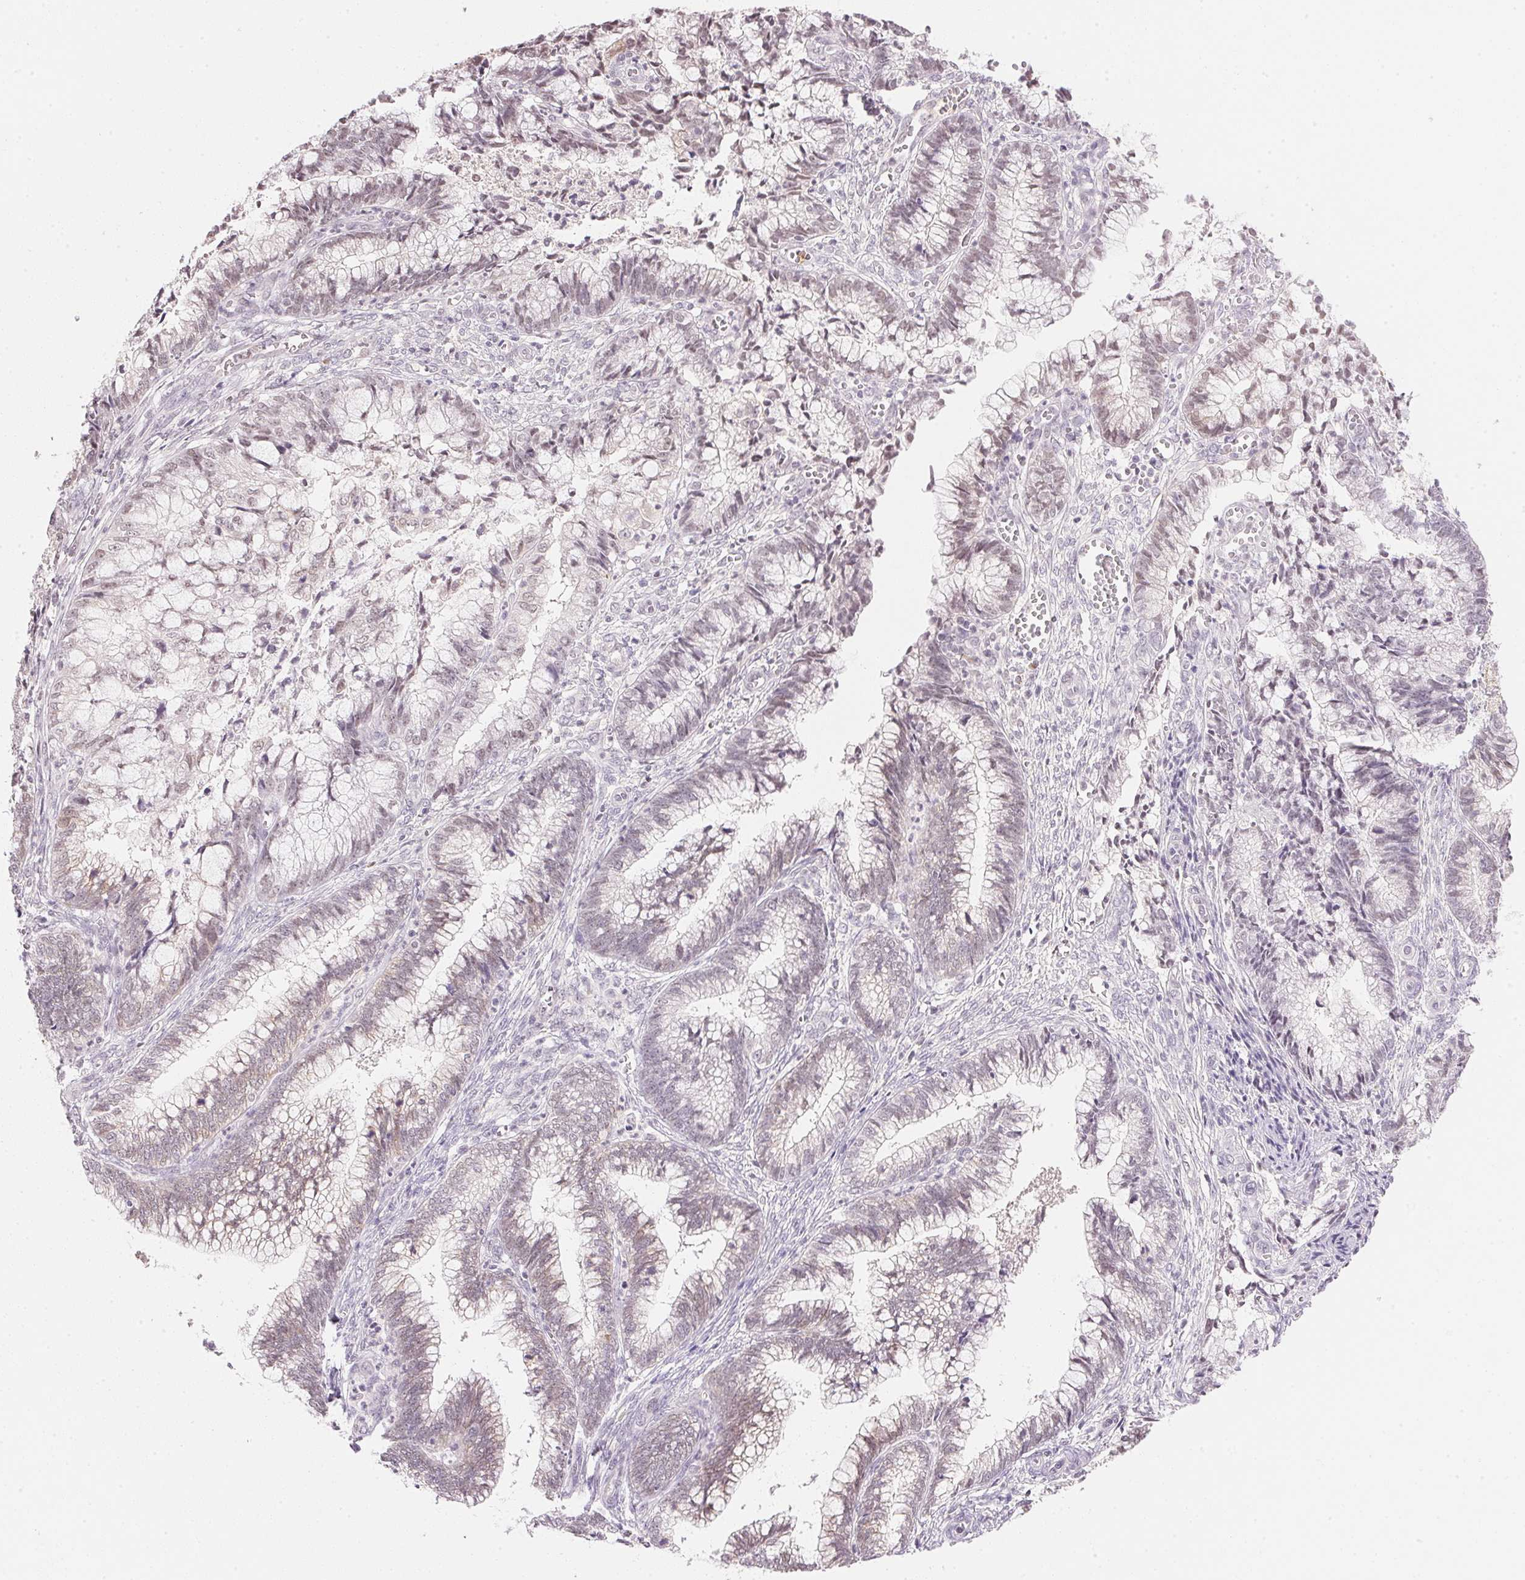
{"staining": {"intensity": "negative", "quantity": "none", "location": "none"}, "tissue": "cervical cancer", "cell_type": "Tumor cells", "image_type": "cancer", "snomed": [{"axis": "morphology", "description": "Adenocarcinoma, NOS"}, {"axis": "topography", "description": "Cervix"}], "caption": "Photomicrograph shows no significant protein staining in tumor cells of cervical cancer.", "gene": "FNDC4", "patient": {"sex": "female", "age": 44}}